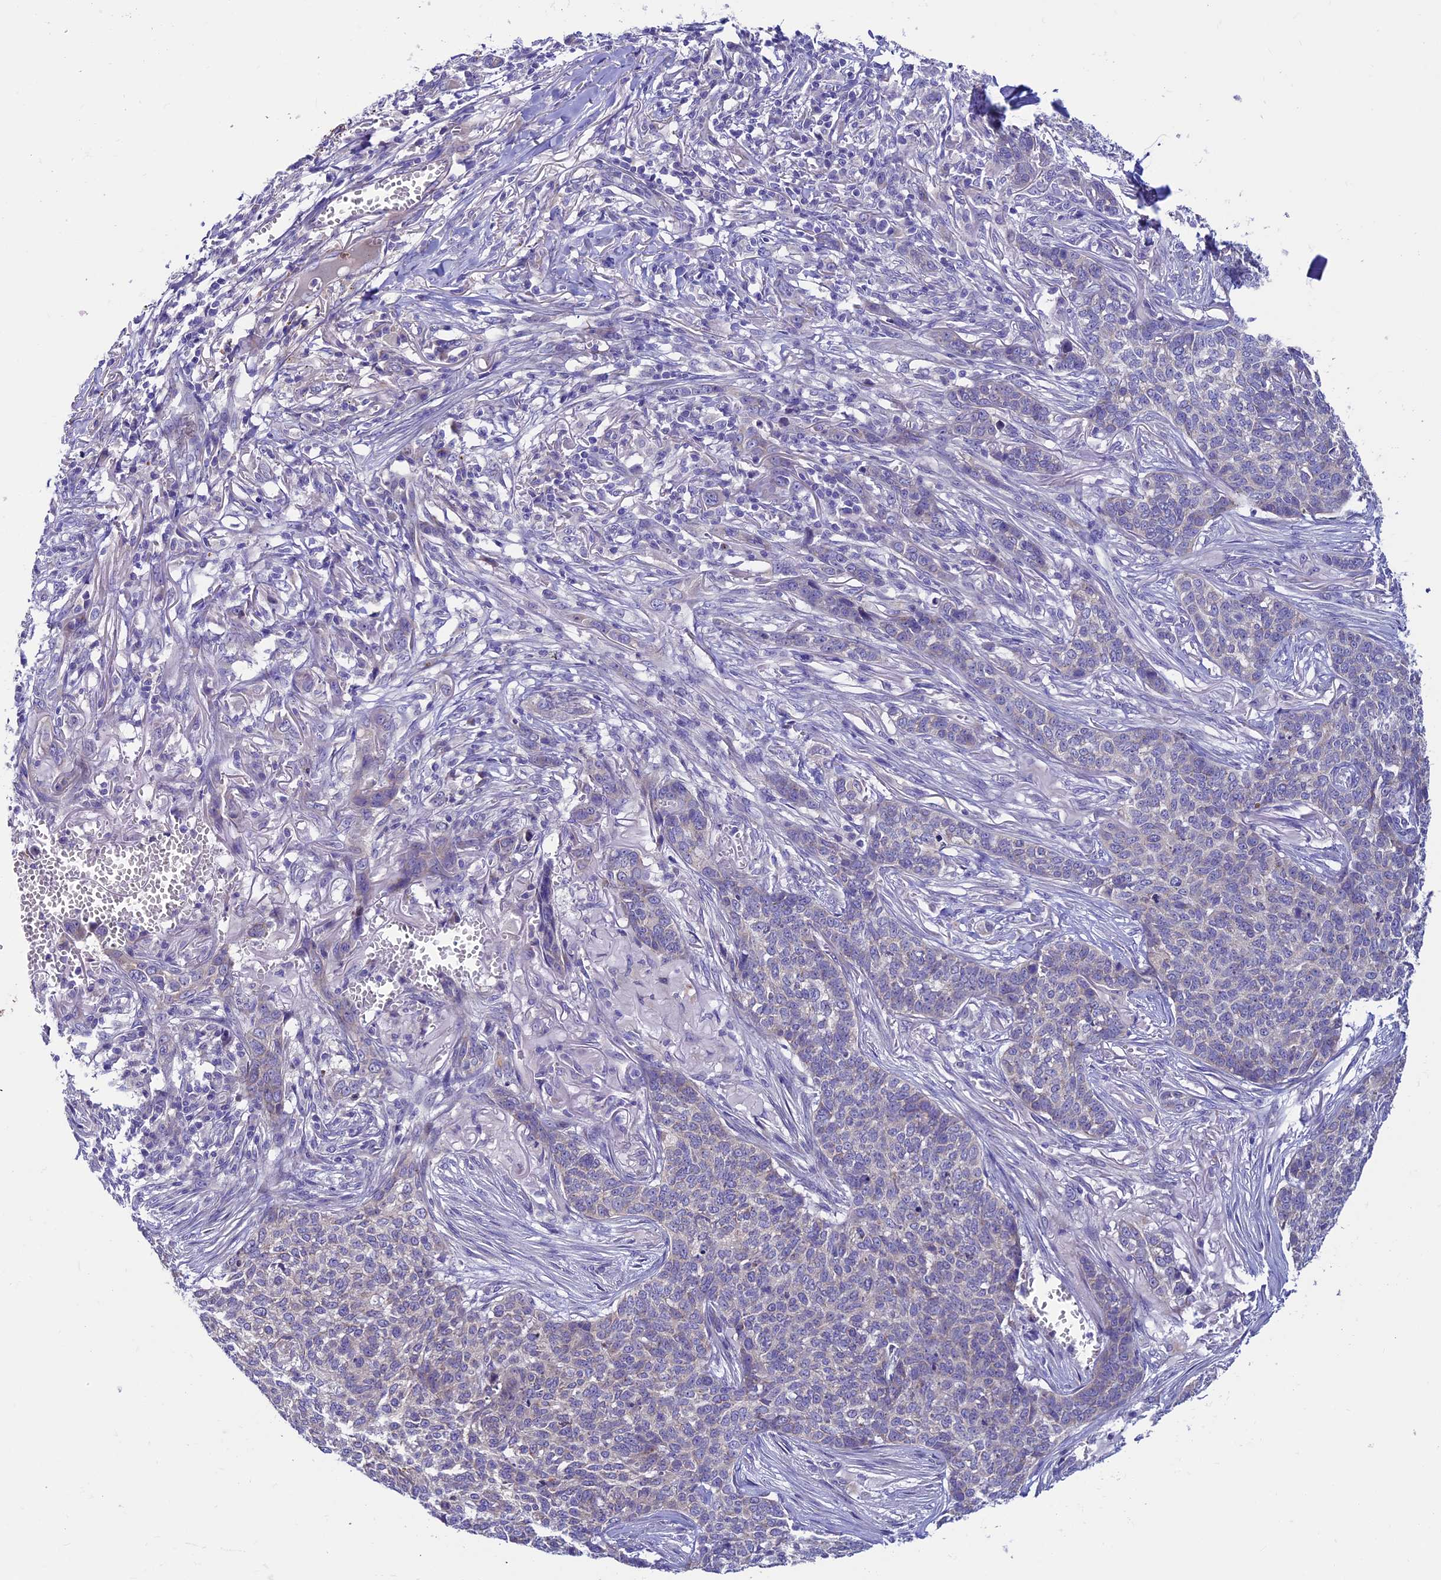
{"staining": {"intensity": "negative", "quantity": "none", "location": "none"}, "tissue": "skin cancer", "cell_type": "Tumor cells", "image_type": "cancer", "snomed": [{"axis": "morphology", "description": "Basal cell carcinoma"}, {"axis": "topography", "description": "Skin"}], "caption": "Image shows no significant protein positivity in tumor cells of skin basal cell carcinoma. Nuclei are stained in blue.", "gene": "LOXL1", "patient": {"sex": "male", "age": 85}}